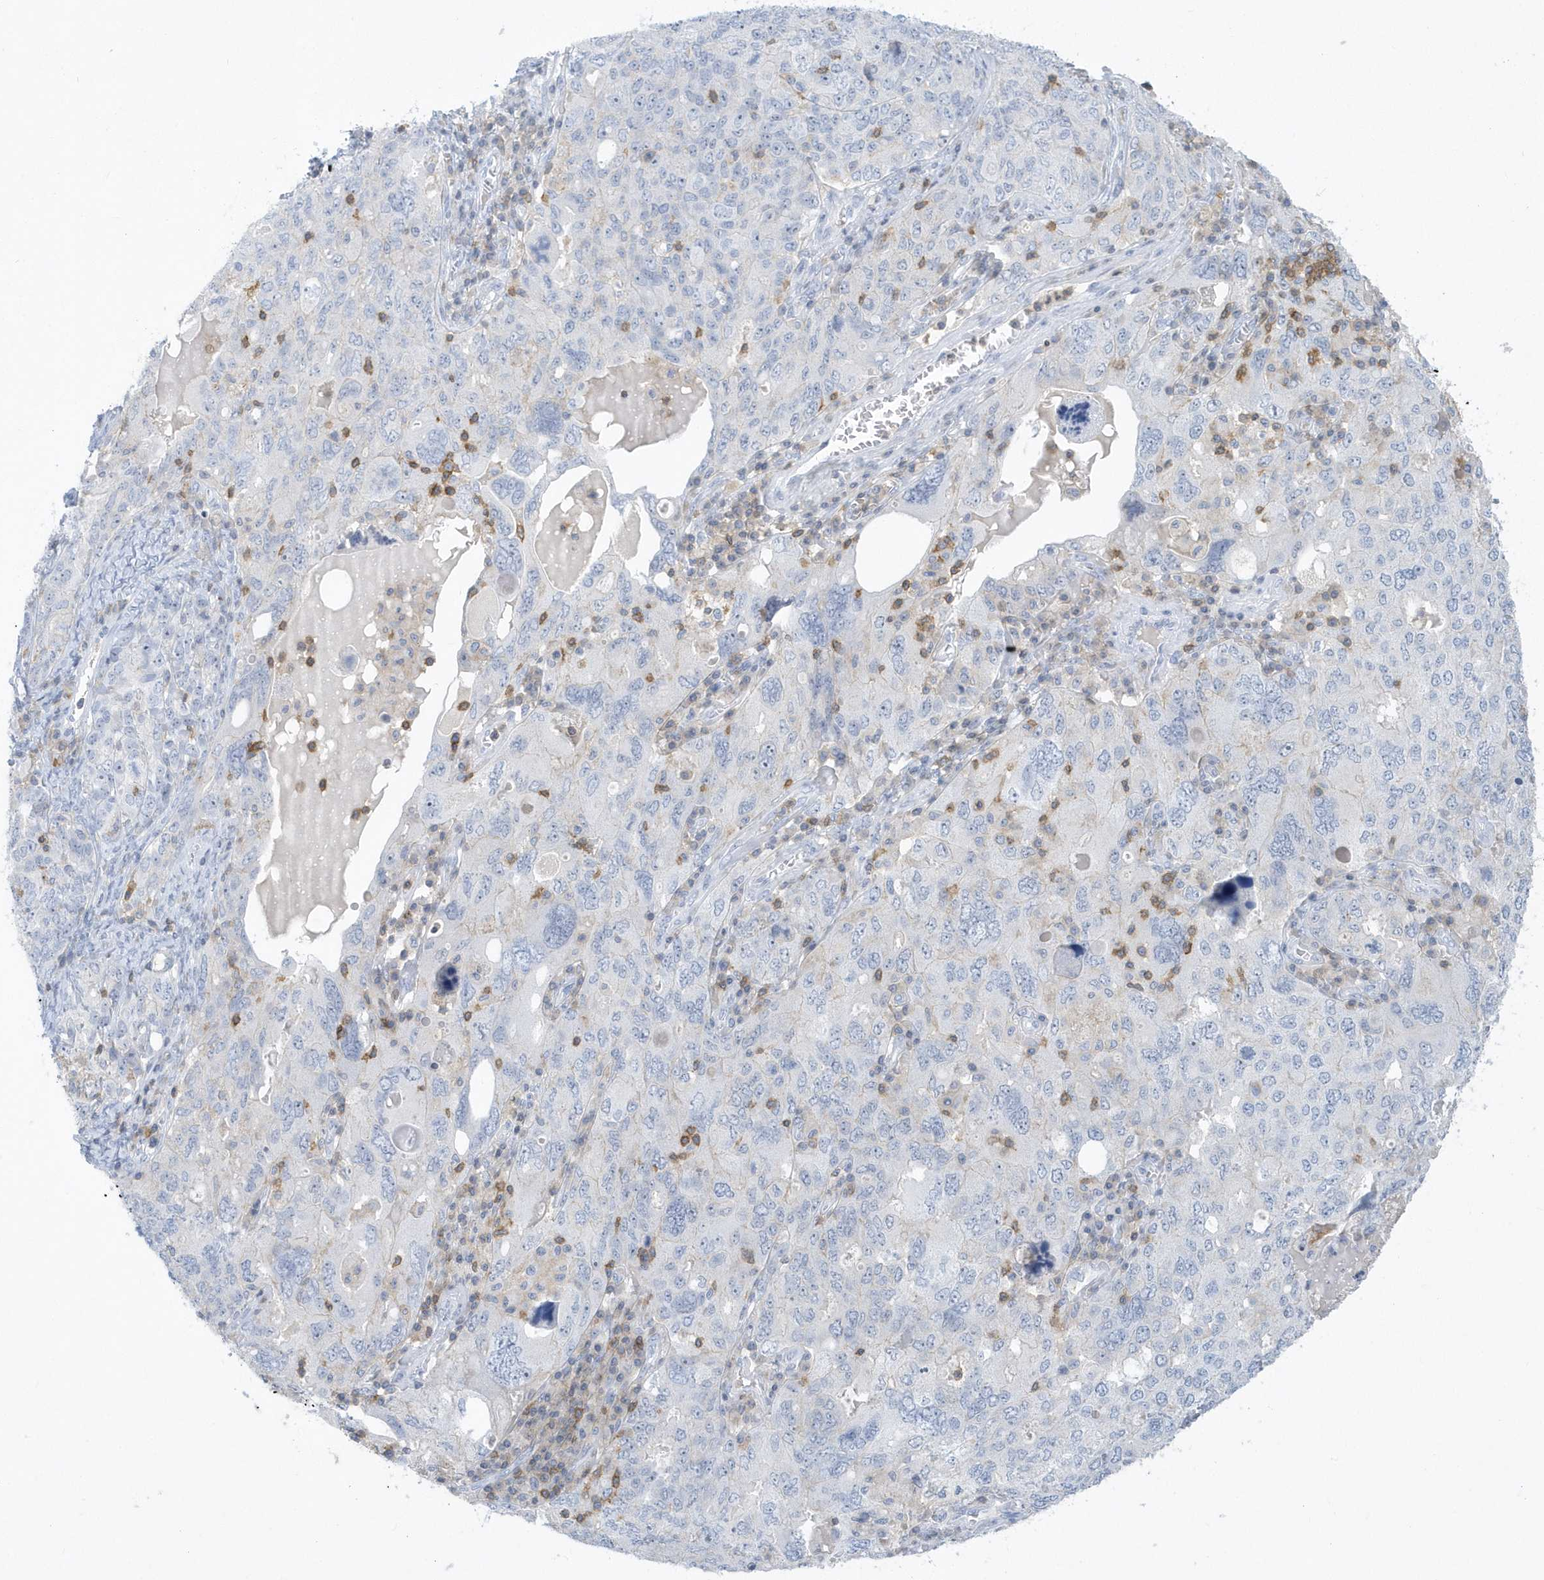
{"staining": {"intensity": "negative", "quantity": "none", "location": "none"}, "tissue": "ovarian cancer", "cell_type": "Tumor cells", "image_type": "cancer", "snomed": [{"axis": "morphology", "description": "Carcinoma, endometroid"}, {"axis": "topography", "description": "Ovary"}], "caption": "A photomicrograph of human ovarian endometroid carcinoma is negative for staining in tumor cells.", "gene": "PSD4", "patient": {"sex": "female", "age": 62}}